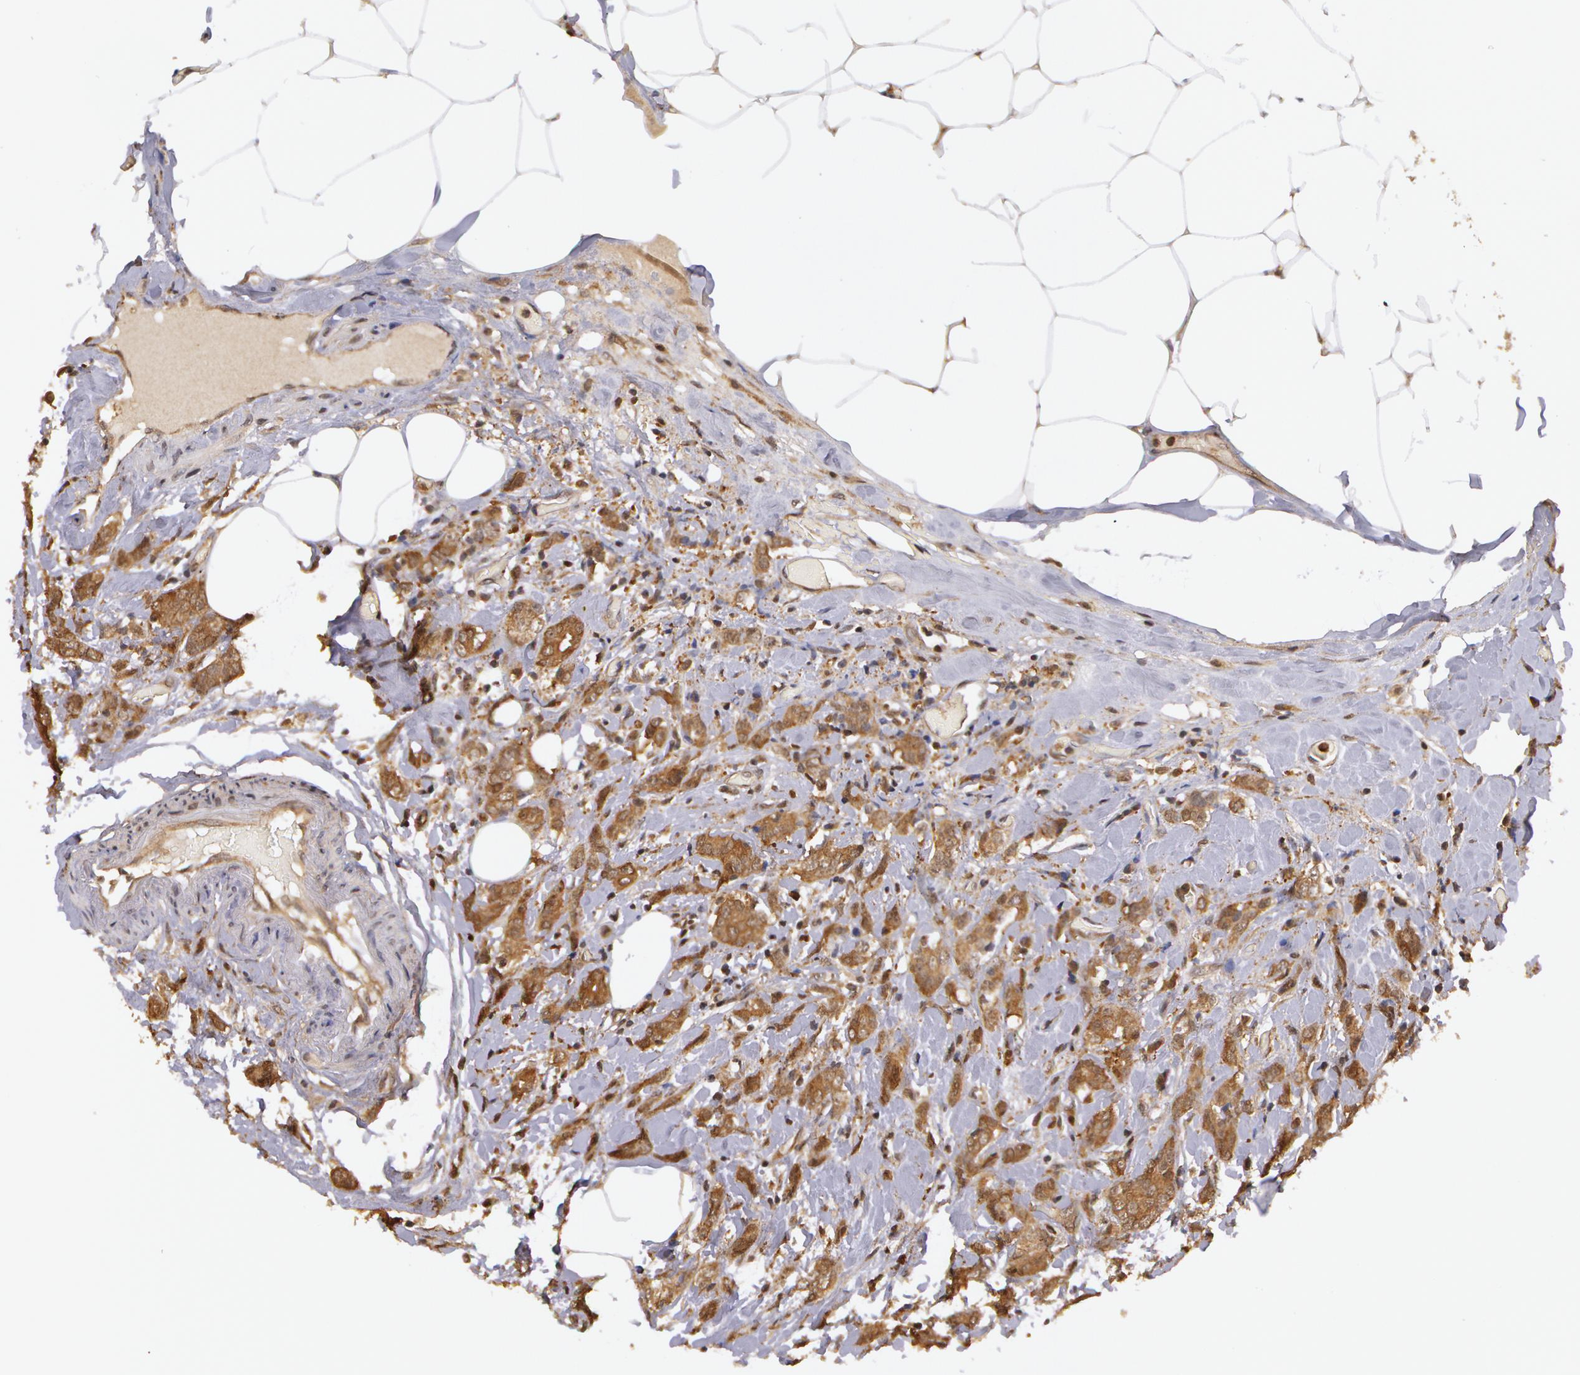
{"staining": {"intensity": "weak", "quantity": ">75%", "location": "cytoplasmic/membranous"}, "tissue": "breast cancer", "cell_type": "Tumor cells", "image_type": "cancer", "snomed": [{"axis": "morphology", "description": "Duct carcinoma"}, {"axis": "topography", "description": "Breast"}], "caption": "Human infiltrating ductal carcinoma (breast) stained for a protein (brown) reveals weak cytoplasmic/membranous positive expression in approximately >75% of tumor cells.", "gene": "AHSA1", "patient": {"sex": "female", "age": 53}}